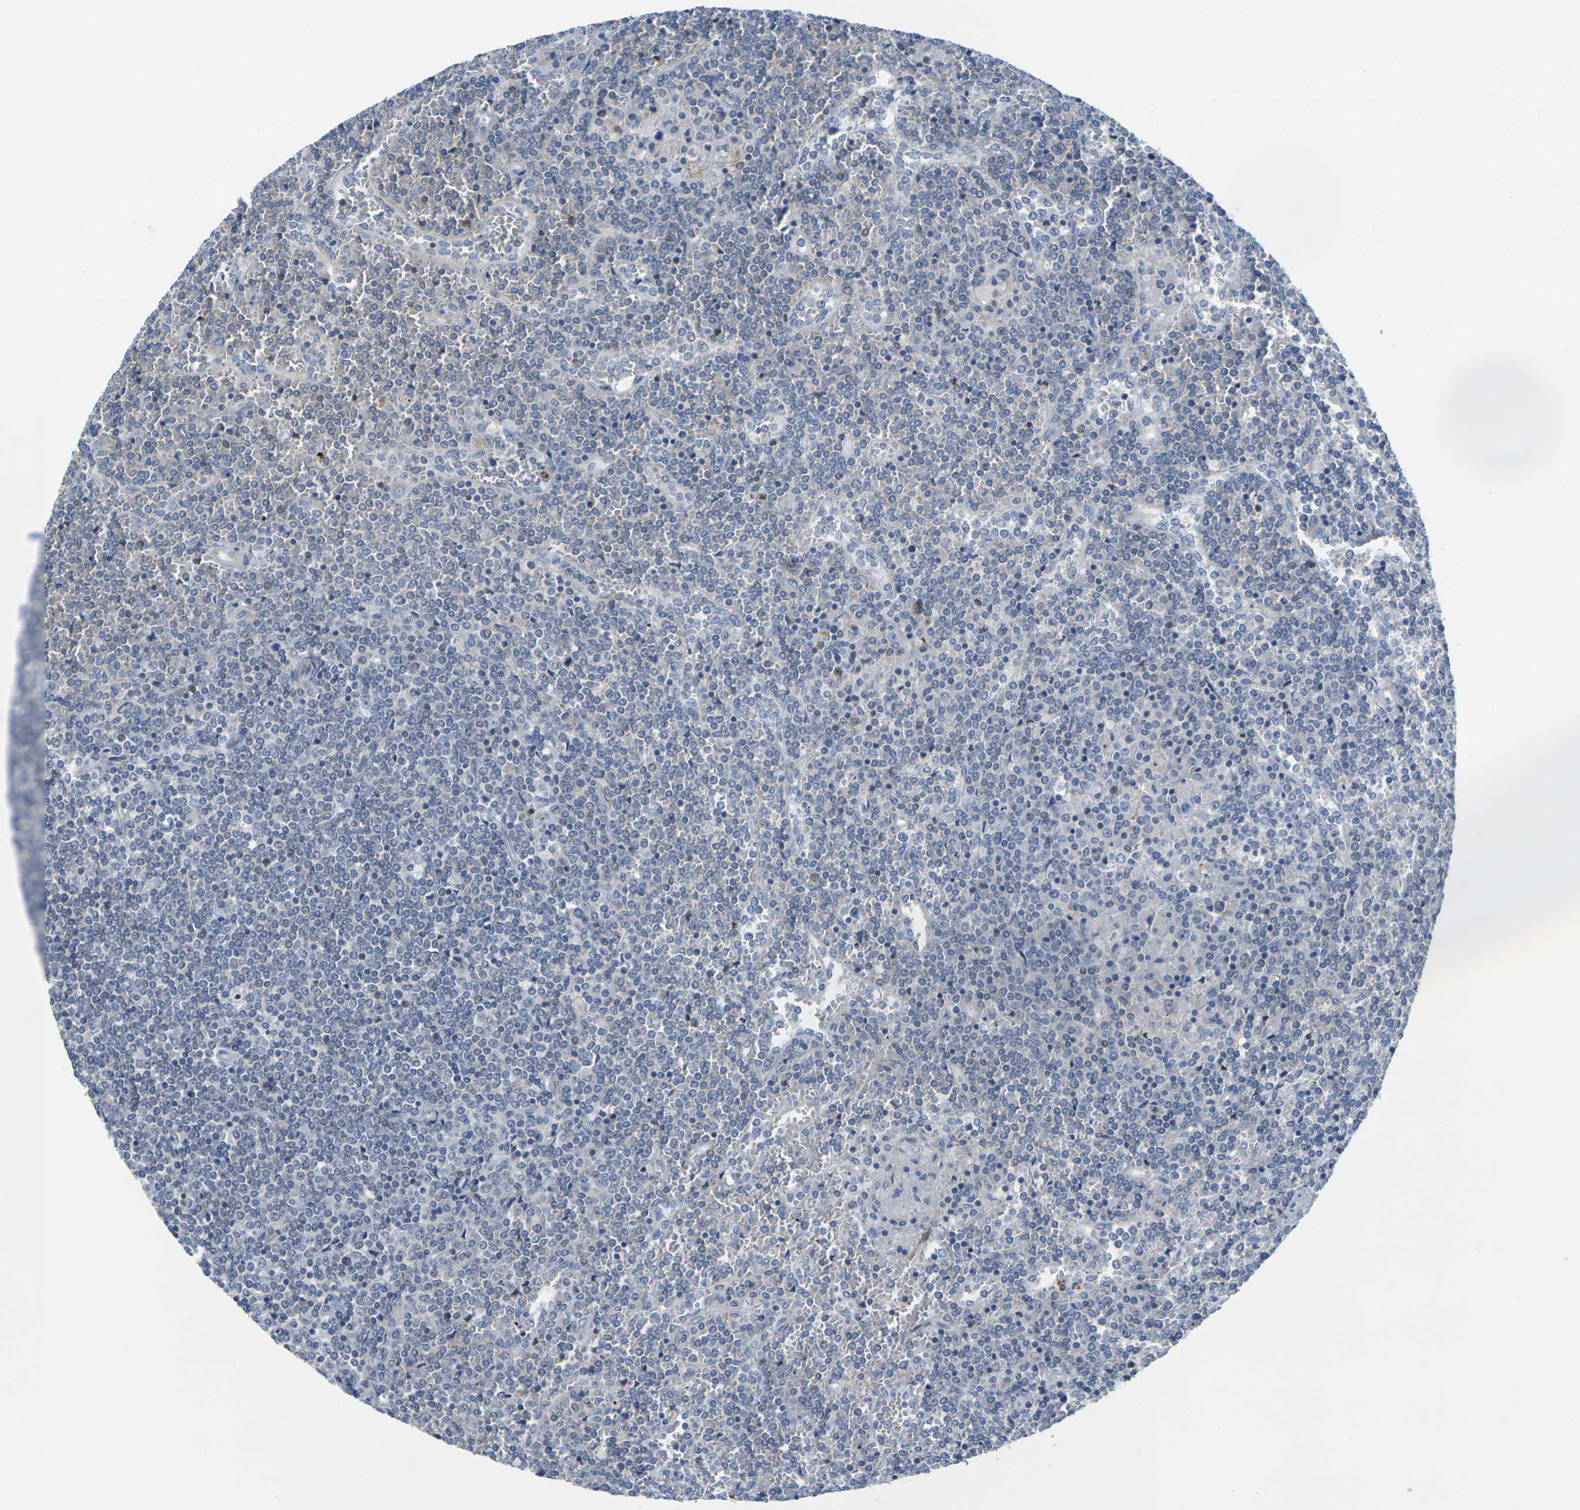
{"staining": {"intensity": "negative", "quantity": "none", "location": "none"}, "tissue": "lymphoma", "cell_type": "Tumor cells", "image_type": "cancer", "snomed": [{"axis": "morphology", "description": "Malignant lymphoma, non-Hodgkin's type, Low grade"}, {"axis": "topography", "description": "Spleen"}], "caption": "Immunohistochemistry of lymphoma displays no staining in tumor cells.", "gene": "OTOF", "patient": {"sex": "female", "age": 19}}